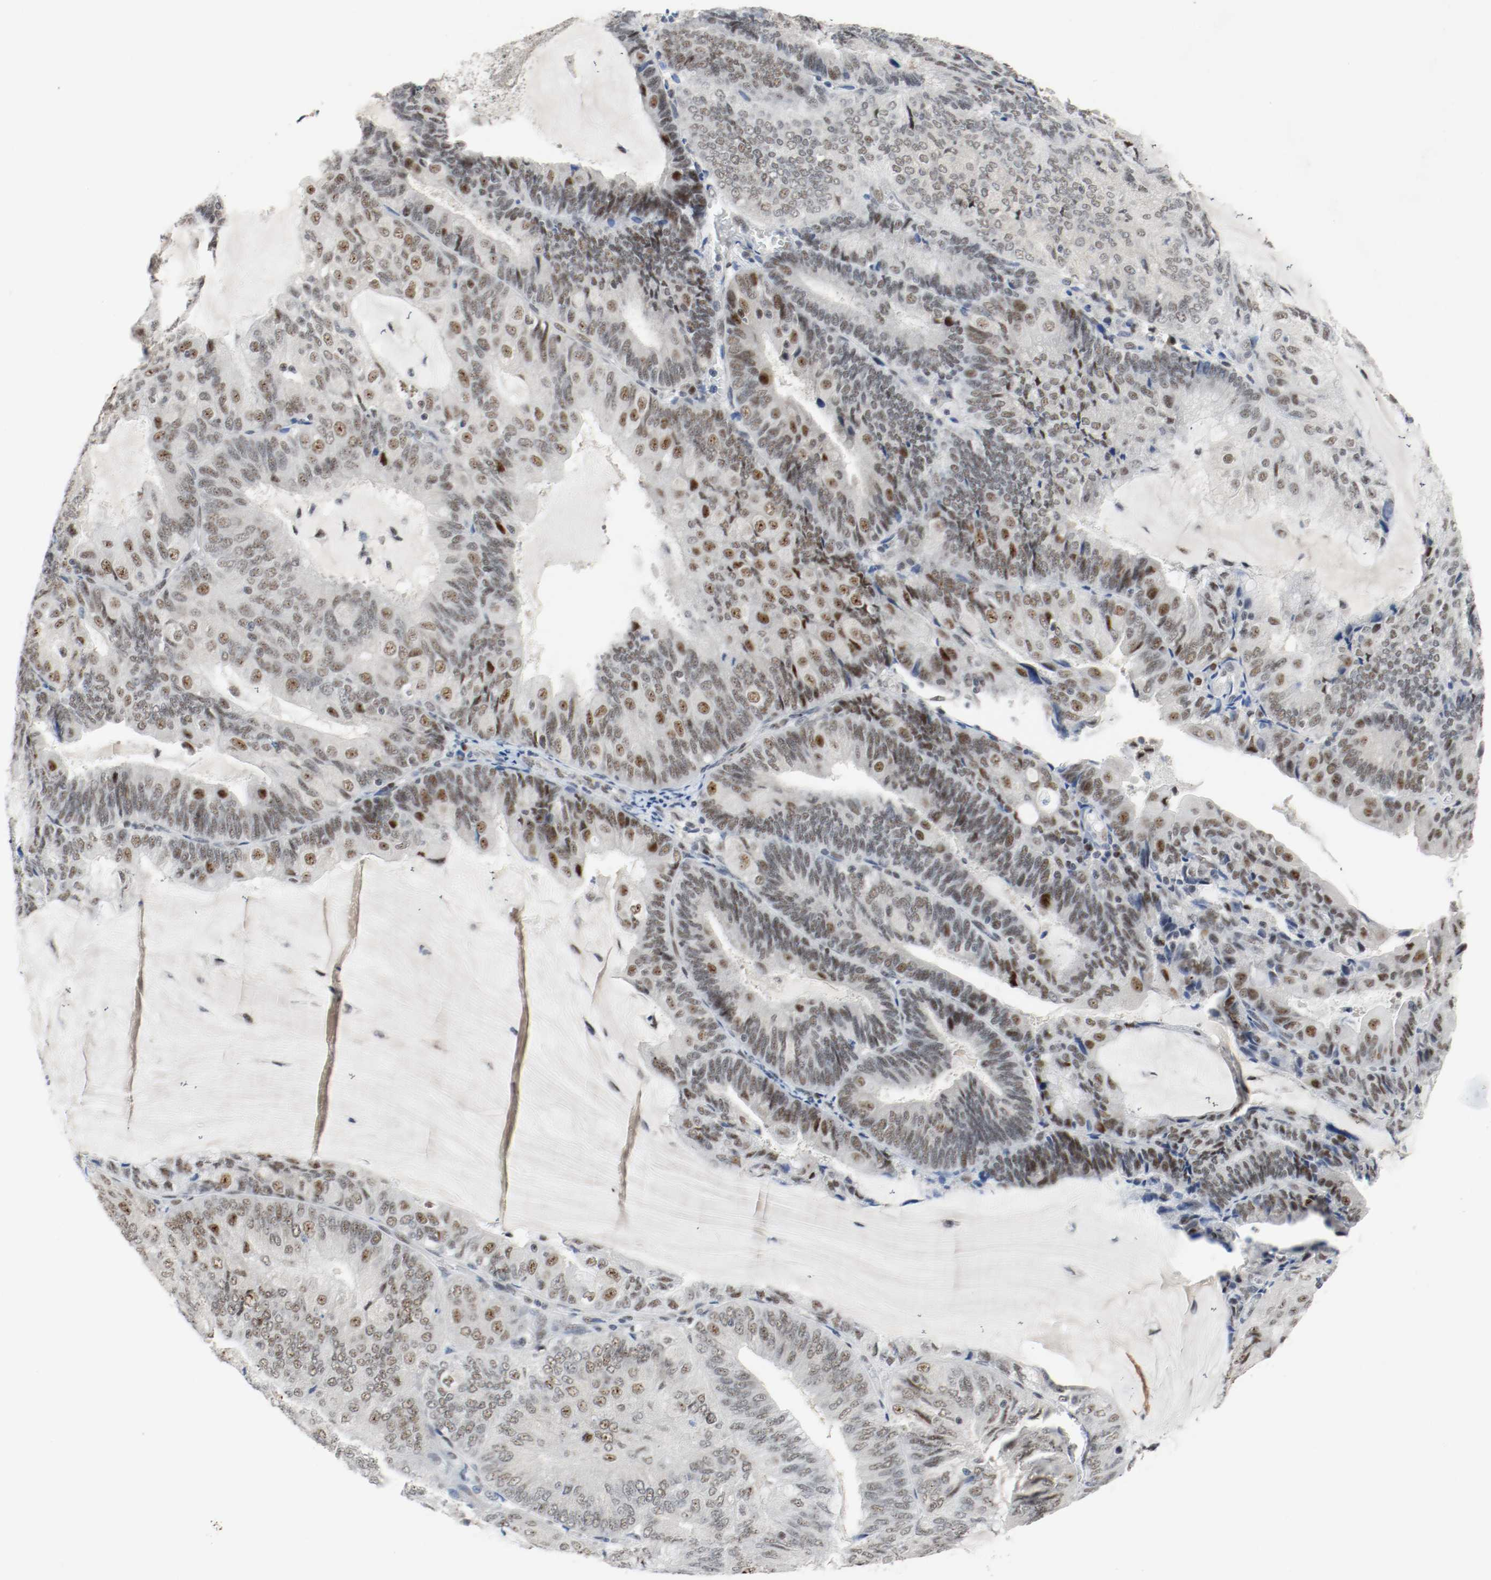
{"staining": {"intensity": "moderate", "quantity": "25%-75%", "location": "nuclear"}, "tissue": "endometrial cancer", "cell_type": "Tumor cells", "image_type": "cancer", "snomed": [{"axis": "morphology", "description": "Adenocarcinoma, NOS"}, {"axis": "topography", "description": "Endometrium"}], "caption": "A brown stain highlights moderate nuclear staining of a protein in human endometrial adenocarcinoma tumor cells.", "gene": "ASH1L", "patient": {"sex": "female", "age": 81}}